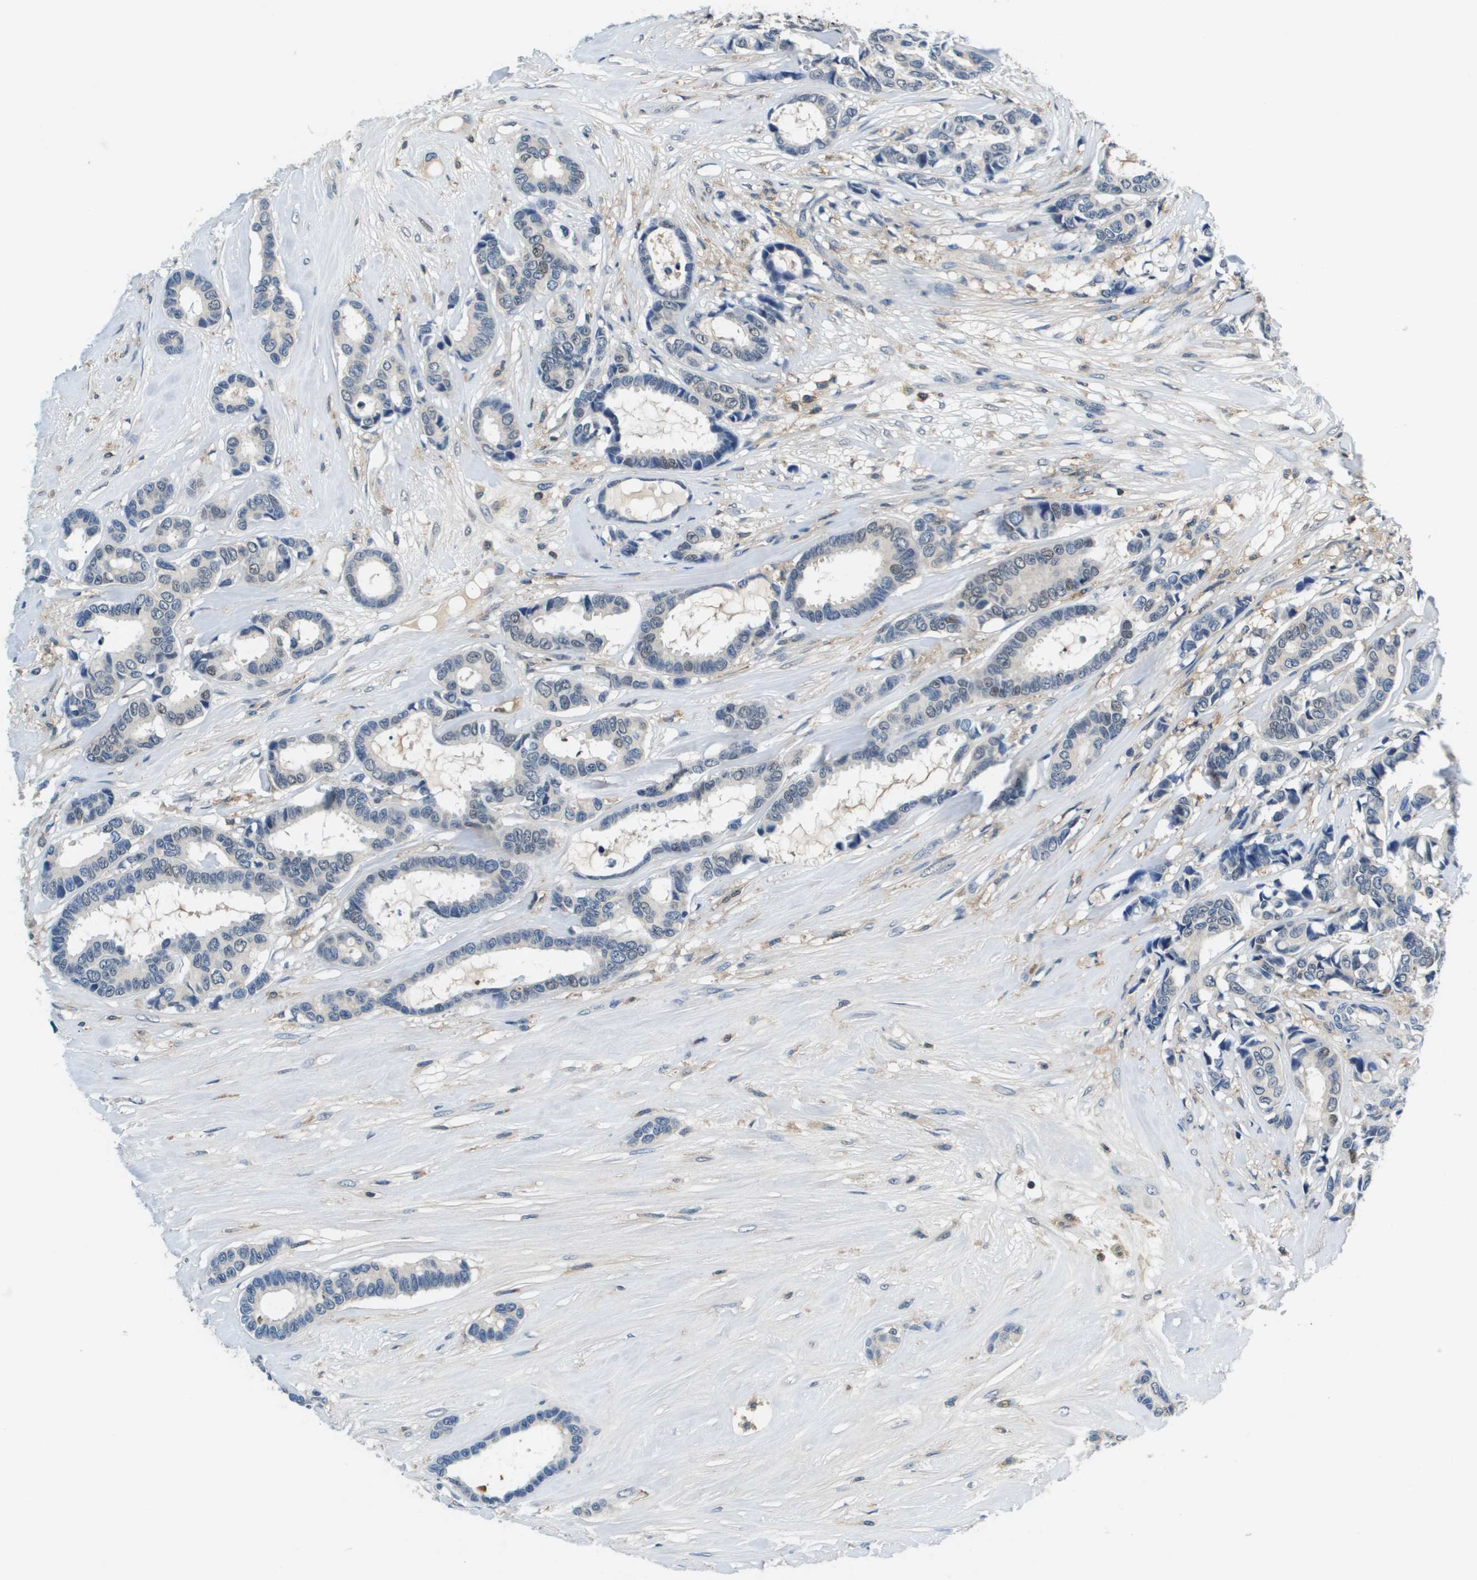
{"staining": {"intensity": "negative", "quantity": "none", "location": "none"}, "tissue": "breast cancer", "cell_type": "Tumor cells", "image_type": "cancer", "snomed": [{"axis": "morphology", "description": "Duct carcinoma"}, {"axis": "topography", "description": "Breast"}], "caption": "The IHC histopathology image has no significant expression in tumor cells of breast cancer tissue.", "gene": "KCNQ5", "patient": {"sex": "female", "age": 87}}